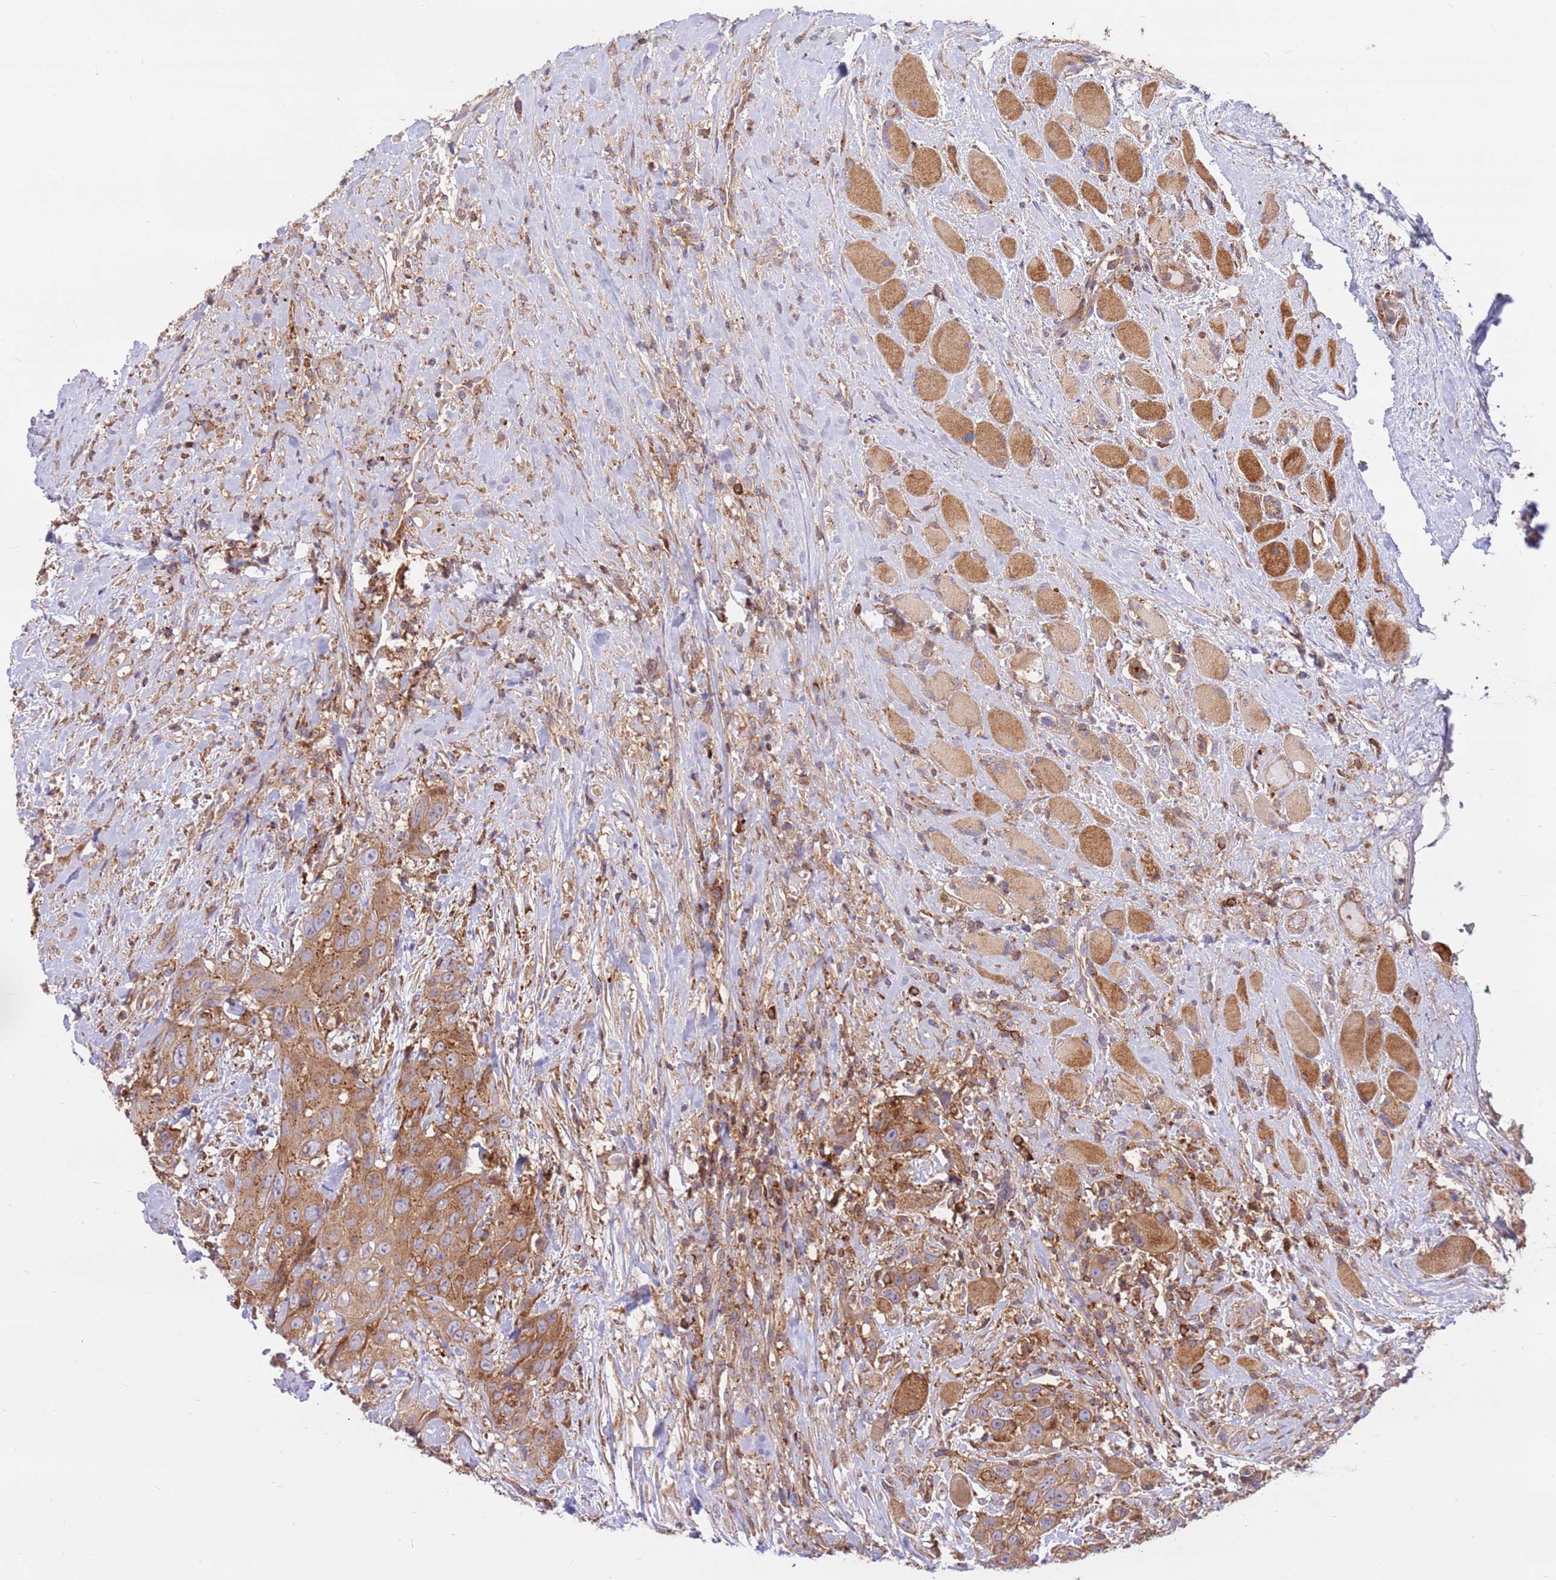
{"staining": {"intensity": "moderate", "quantity": ">75%", "location": "cytoplasmic/membranous"}, "tissue": "head and neck cancer", "cell_type": "Tumor cells", "image_type": "cancer", "snomed": [{"axis": "morphology", "description": "Squamous cell carcinoma, NOS"}, {"axis": "topography", "description": "Head-Neck"}], "caption": "Squamous cell carcinoma (head and neck) stained with immunohistochemistry (IHC) demonstrates moderate cytoplasmic/membranous expression in approximately >75% of tumor cells. The staining is performed using DAB (3,3'-diaminobenzidine) brown chromogen to label protein expression. The nuclei are counter-stained blue using hematoxylin.", "gene": "DDX19B", "patient": {"sex": "male", "age": 81}}